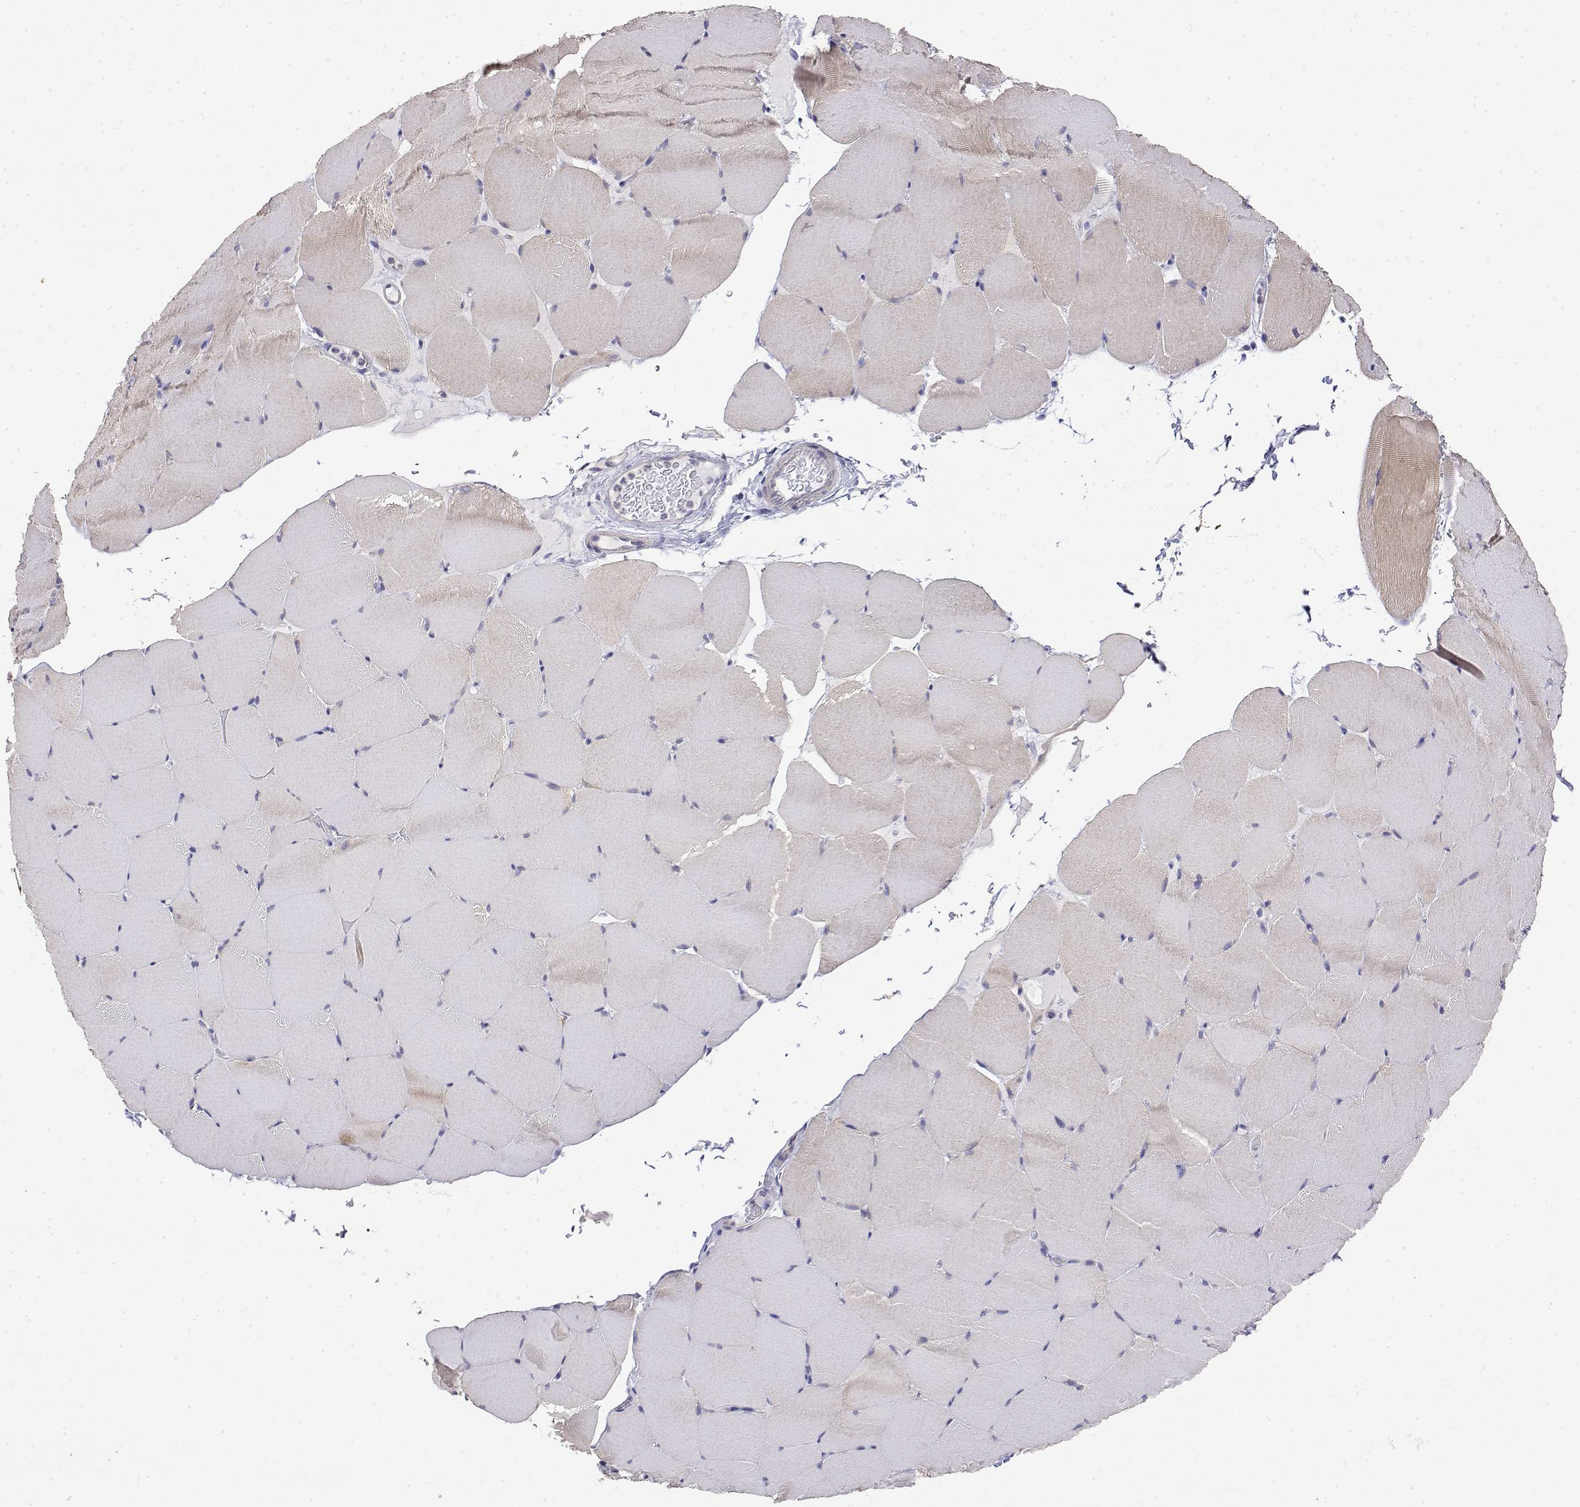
{"staining": {"intensity": "weak", "quantity": "<25%", "location": "cytoplasmic/membranous"}, "tissue": "skeletal muscle", "cell_type": "Myocytes", "image_type": "normal", "snomed": [{"axis": "morphology", "description": "Normal tissue, NOS"}, {"axis": "topography", "description": "Skeletal muscle"}], "caption": "Skeletal muscle stained for a protein using IHC shows no staining myocytes.", "gene": "LY6D", "patient": {"sex": "female", "age": 37}}